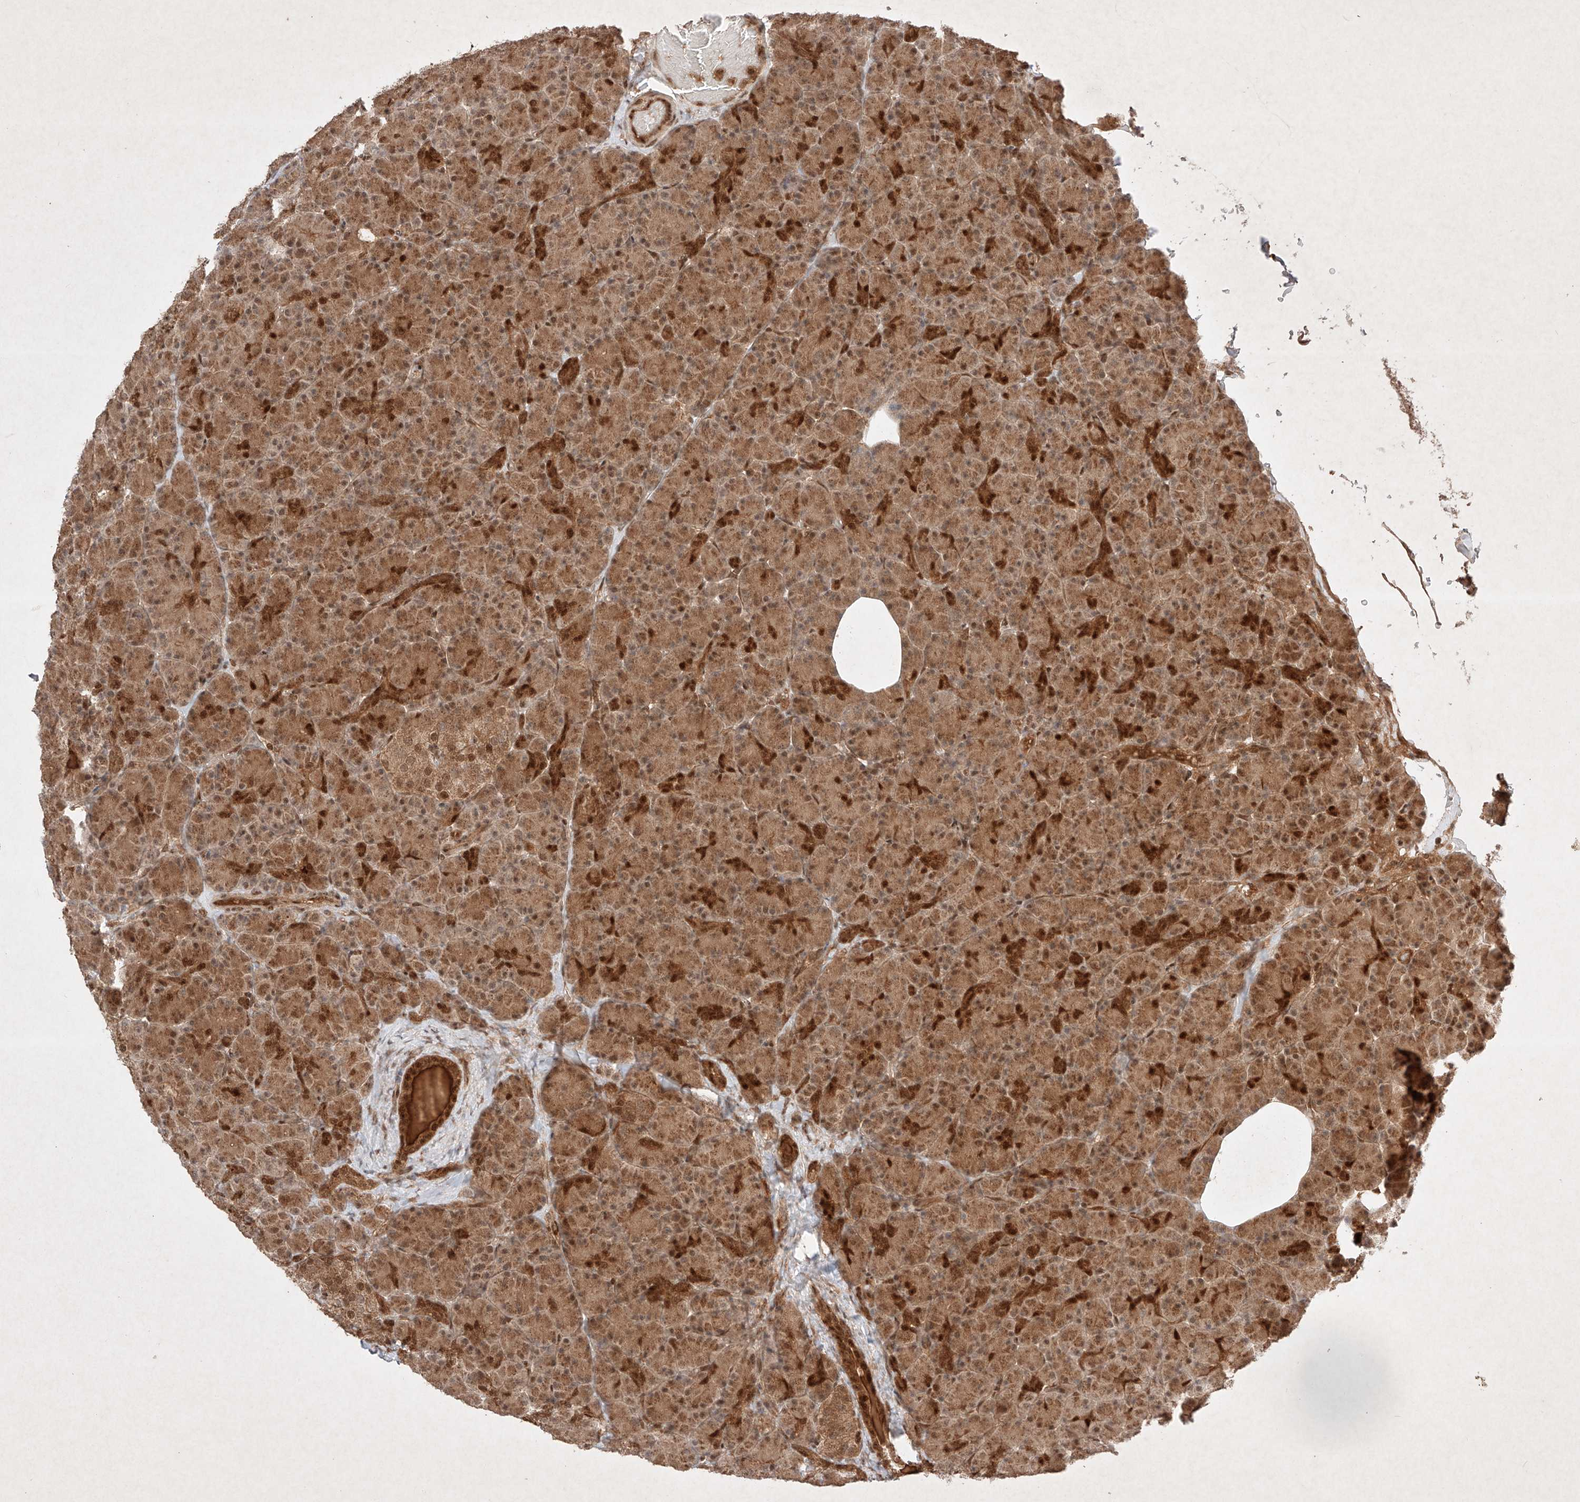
{"staining": {"intensity": "strong", "quantity": "25%-75%", "location": "cytoplasmic/membranous,nuclear"}, "tissue": "pancreas", "cell_type": "Exocrine glandular cells", "image_type": "normal", "snomed": [{"axis": "morphology", "description": "Normal tissue, NOS"}, {"axis": "topography", "description": "Pancreas"}], "caption": "Immunohistochemistry (IHC) (DAB) staining of benign human pancreas demonstrates strong cytoplasmic/membranous,nuclear protein staining in approximately 25%-75% of exocrine glandular cells. The staining was performed using DAB, with brown indicating positive protein expression. Nuclei are stained blue with hematoxylin.", "gene": "RNF31", "patient": {"sex": "female", "age": 43}}